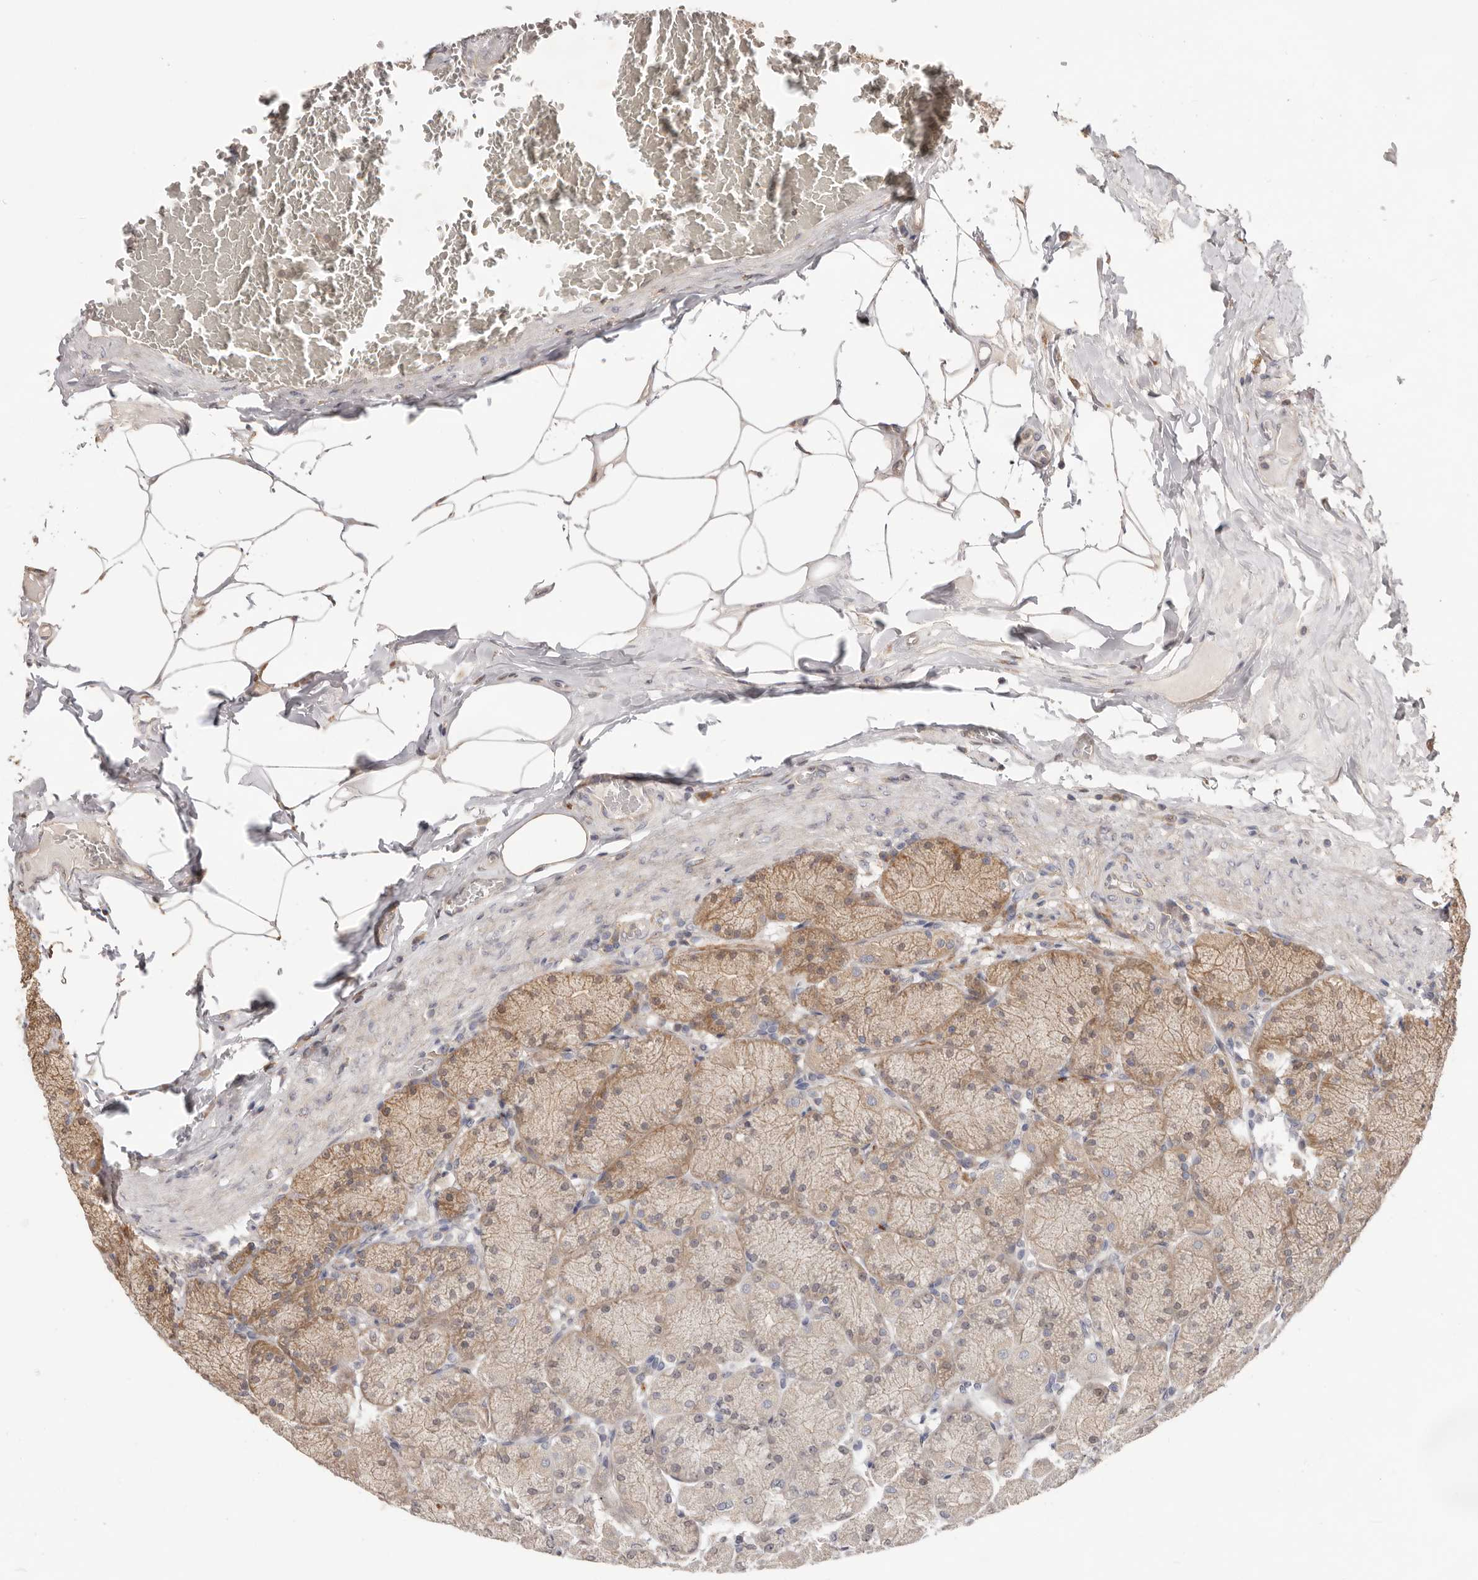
{"staining": {"intensity": "moderate", "quantity": "25%-75%", "location": "cytoplasmic/membranous"}, "tissue": "stomach", "cell_type": "Glandular cells", "image_type": "normal", "snomed": [{"axis": "morphology", "description": "Normal tissue, NOS"}, {"axis": "topography", "description": "Stomach, upper"}], "caption": "Brown immunohistochemical staining in unremarkable human stomach displays moderate cytoplasmic/membranous staining in about 25%-75% of glandular cells.", "gene": "LRP6", "patient": {"sex": "female", "age": 56}}